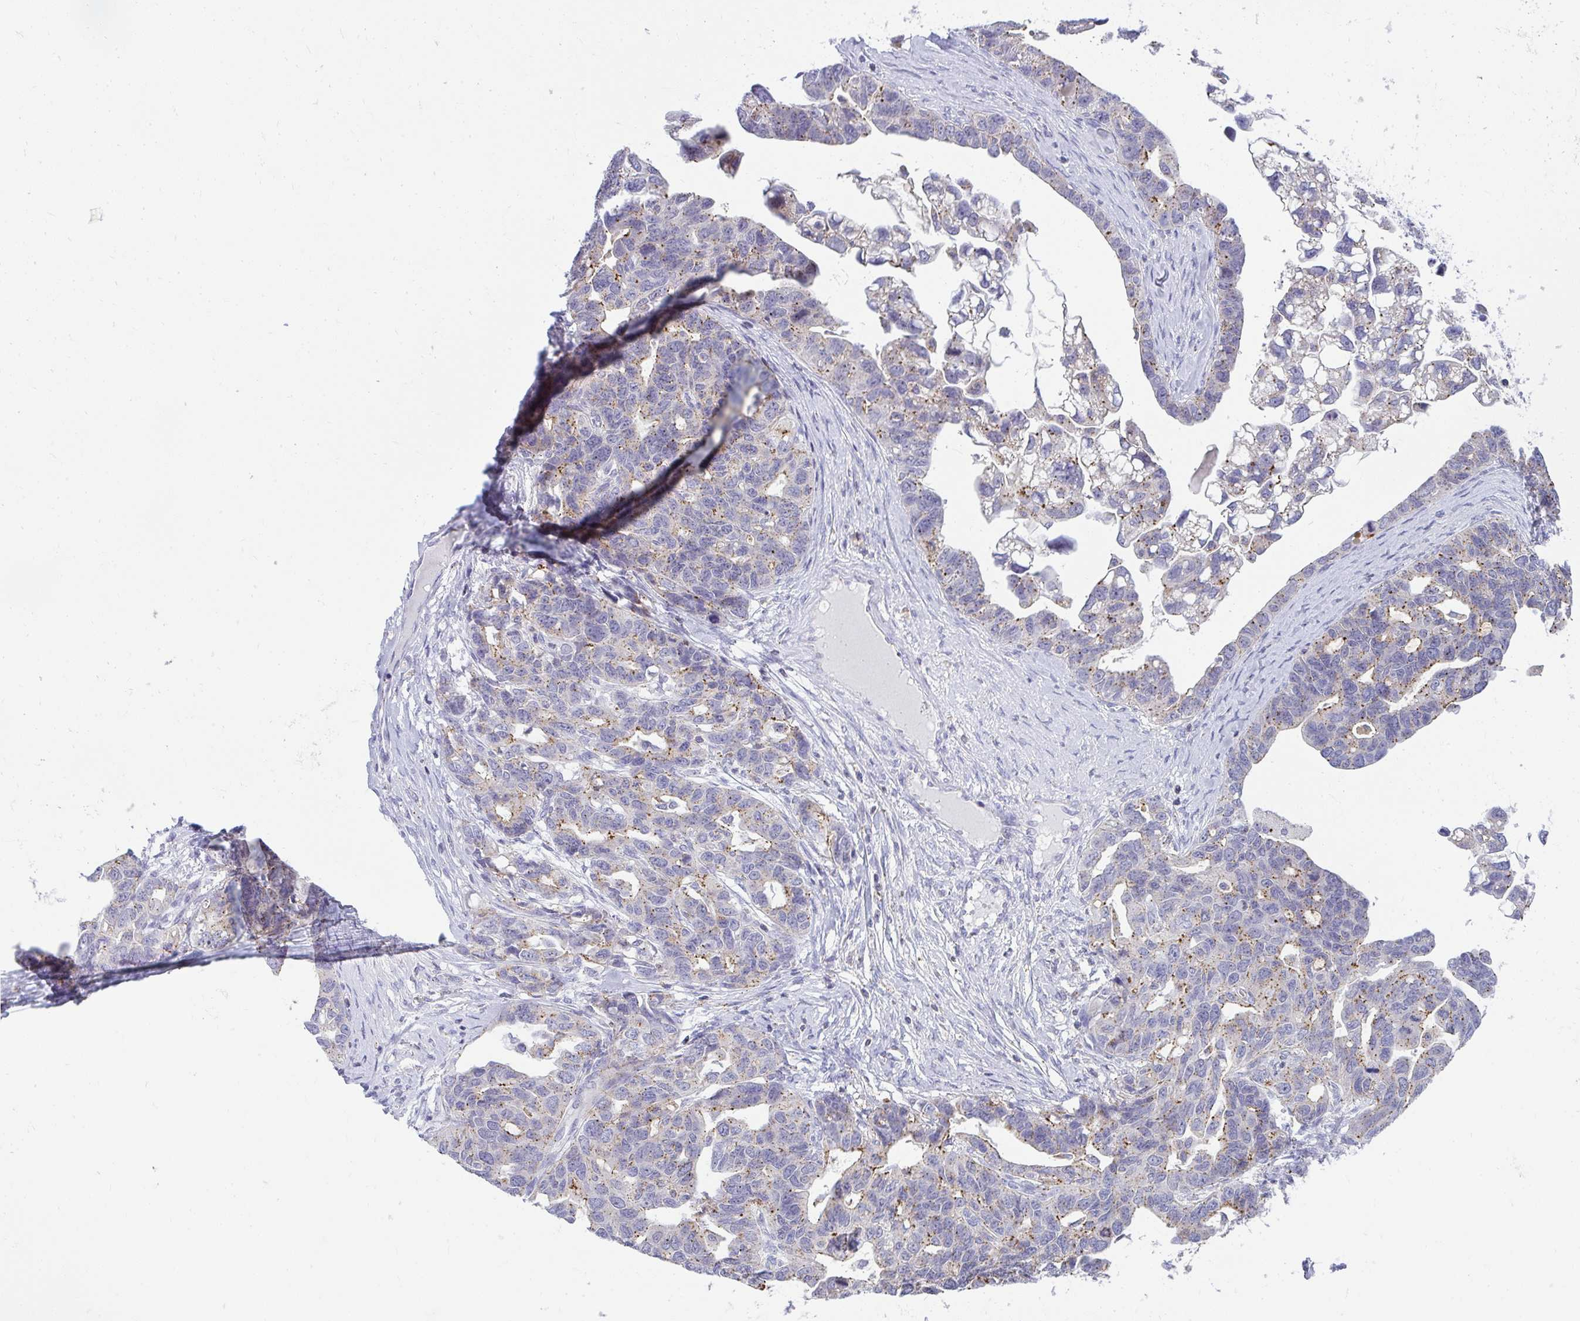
{"staining": {"intensity": "weak", "quantity": "25%-75%", "location": "cytoplasmic/membranous"}, "tissue": "ovarian cancer", "cell_type": "Tumor cells", "image_type": "cancer", "snomed": [{"axis": "morphology", "description": "Cystadenocarcinoma, serous, NOS"}, {"axis": "topography", "description": "Ovary"}], "caption": "This image exhibits immunohistochemistry (IHC) staining of human ovarian cancer, with low weak cytoplasmic/membranous expression in approximately 25%-75% of tumor cells.", "gene": "VPS4B", "patient": {"sex": "female", "age": 69}}